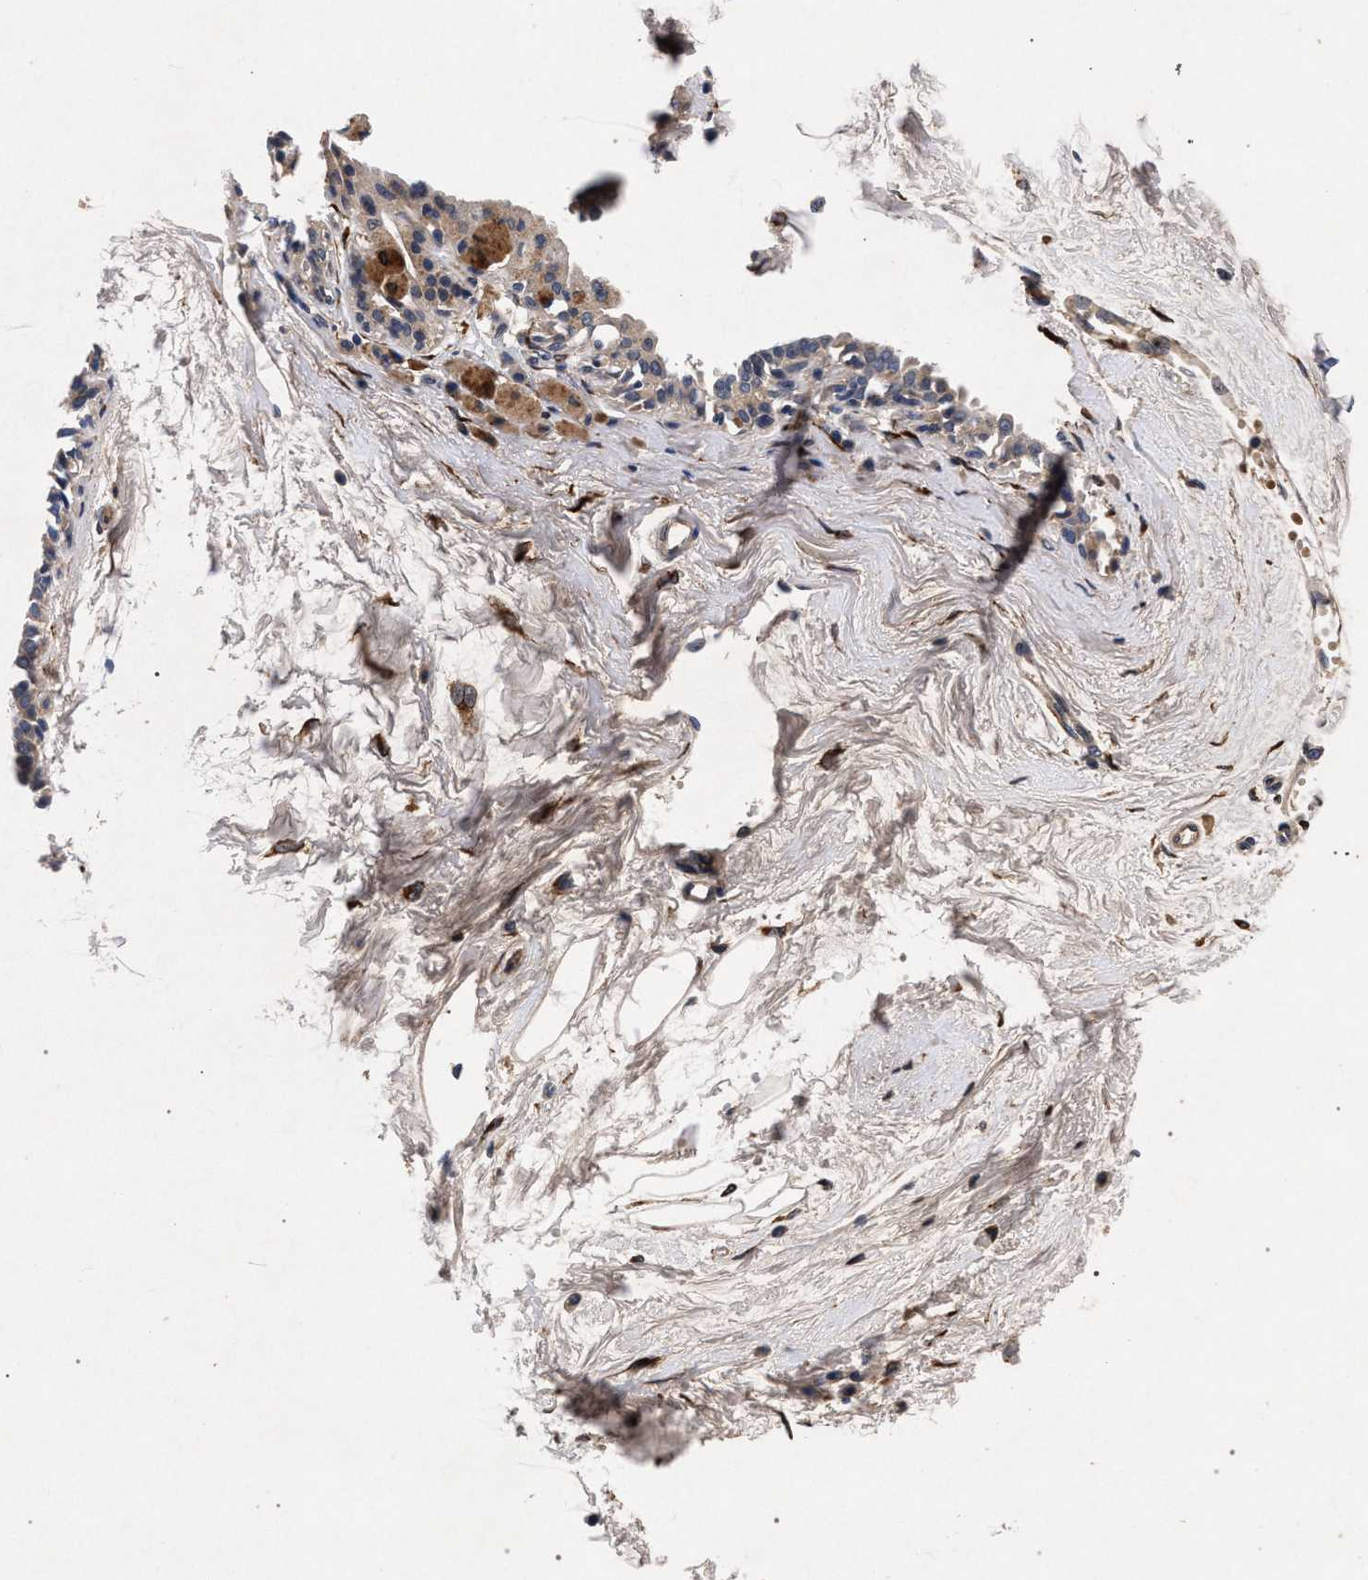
{"staining": {"intensity": "weak", "quantity": "25%-75%", "location": "cytoplasmic/membranous"}, "tissue": "breast", "cell_type": "Glandular cells", "image_type": "normal", "snomed": [{"axis": "morphology", "description": "Normal tissue, NOS"}, {"axis": "topography", "description": "Breast"}], "caption": "Unremarkable breast displays weak cytoplasmic/membranous expression in about 25%-75% of glandular cells, visualized by immunohistochemistry. The protein is stained brown, and the nuclei are stained in blue (DAB (3,3'-diaminobenzidine) IHC with brightfield microscopy, high magnification).", "gene": "NEK7", "patient": {"sex": "female", "age": 45}}